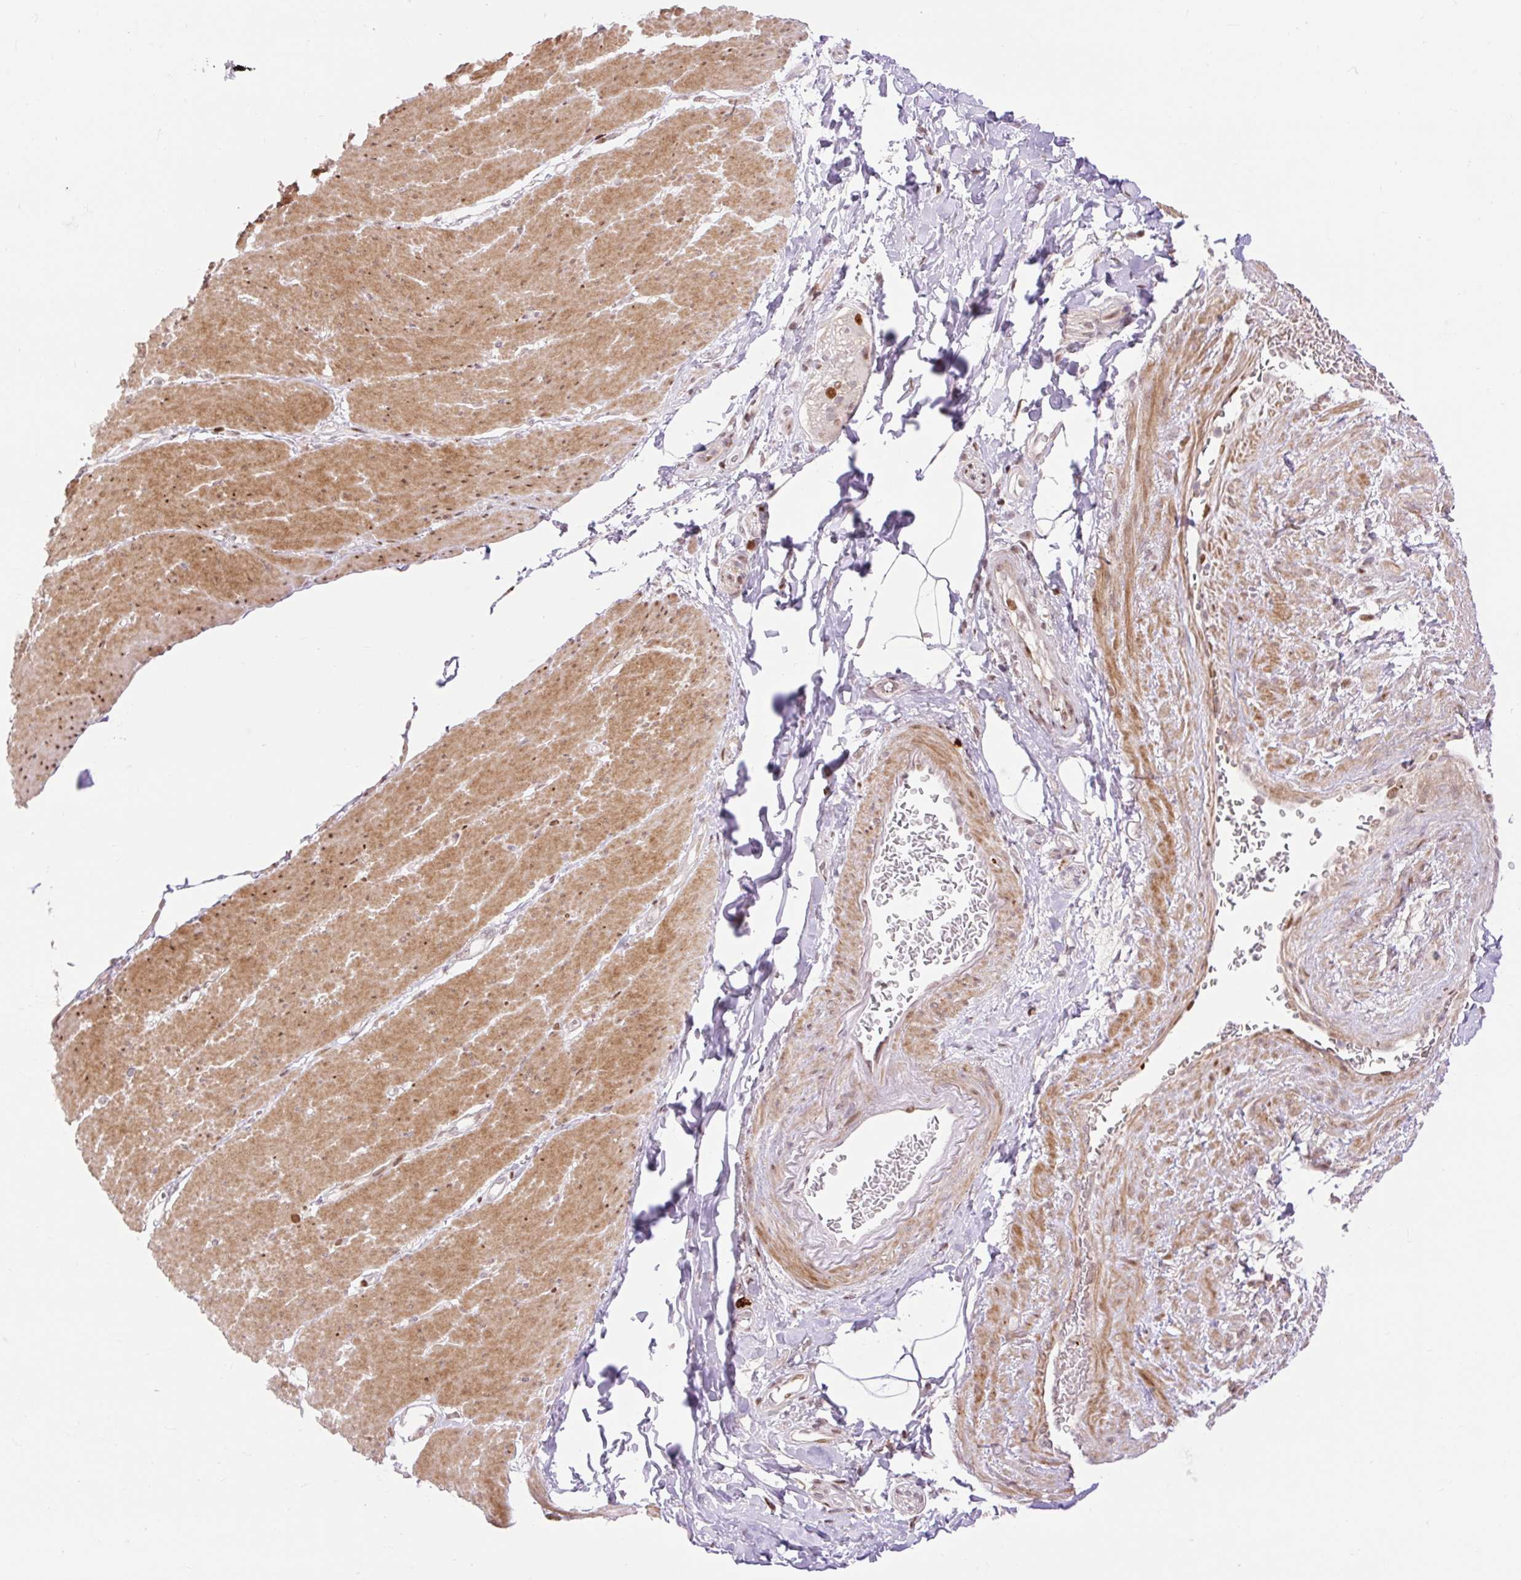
{"staining": {"intensity": "moderate", "quantity": ">75%", "location": "cytoplasmic/membranous,nuclear"}, "tissue": "smooth muscle", "cell_type": "Smooth muscle cells", "image_type": "normal", "snomed": [{"axis": "morphology", "description": "Normal tissue, NOS"}, {"axis": "topography", "description": "Smooth muscle"}, {"axis": "topography", "description": "Rectum"}], "caption": "High-power microscopy captured an immunohistochemistry (IHC) histopathology image of unremarkable smooth muscle, revealing moderate cytoplasmic/membranous,nuclear expression in about >75% of smooth muscle cells. The staining was performed using DAB (3,3'-diaminobenzidine) to visualize the protein expression in brown, while the nuclei were stained in blue with hematoxylin (Magnification: 20x).", "gene": "RIPPLY3", "patient": {"sex": "male", "age": 53}}